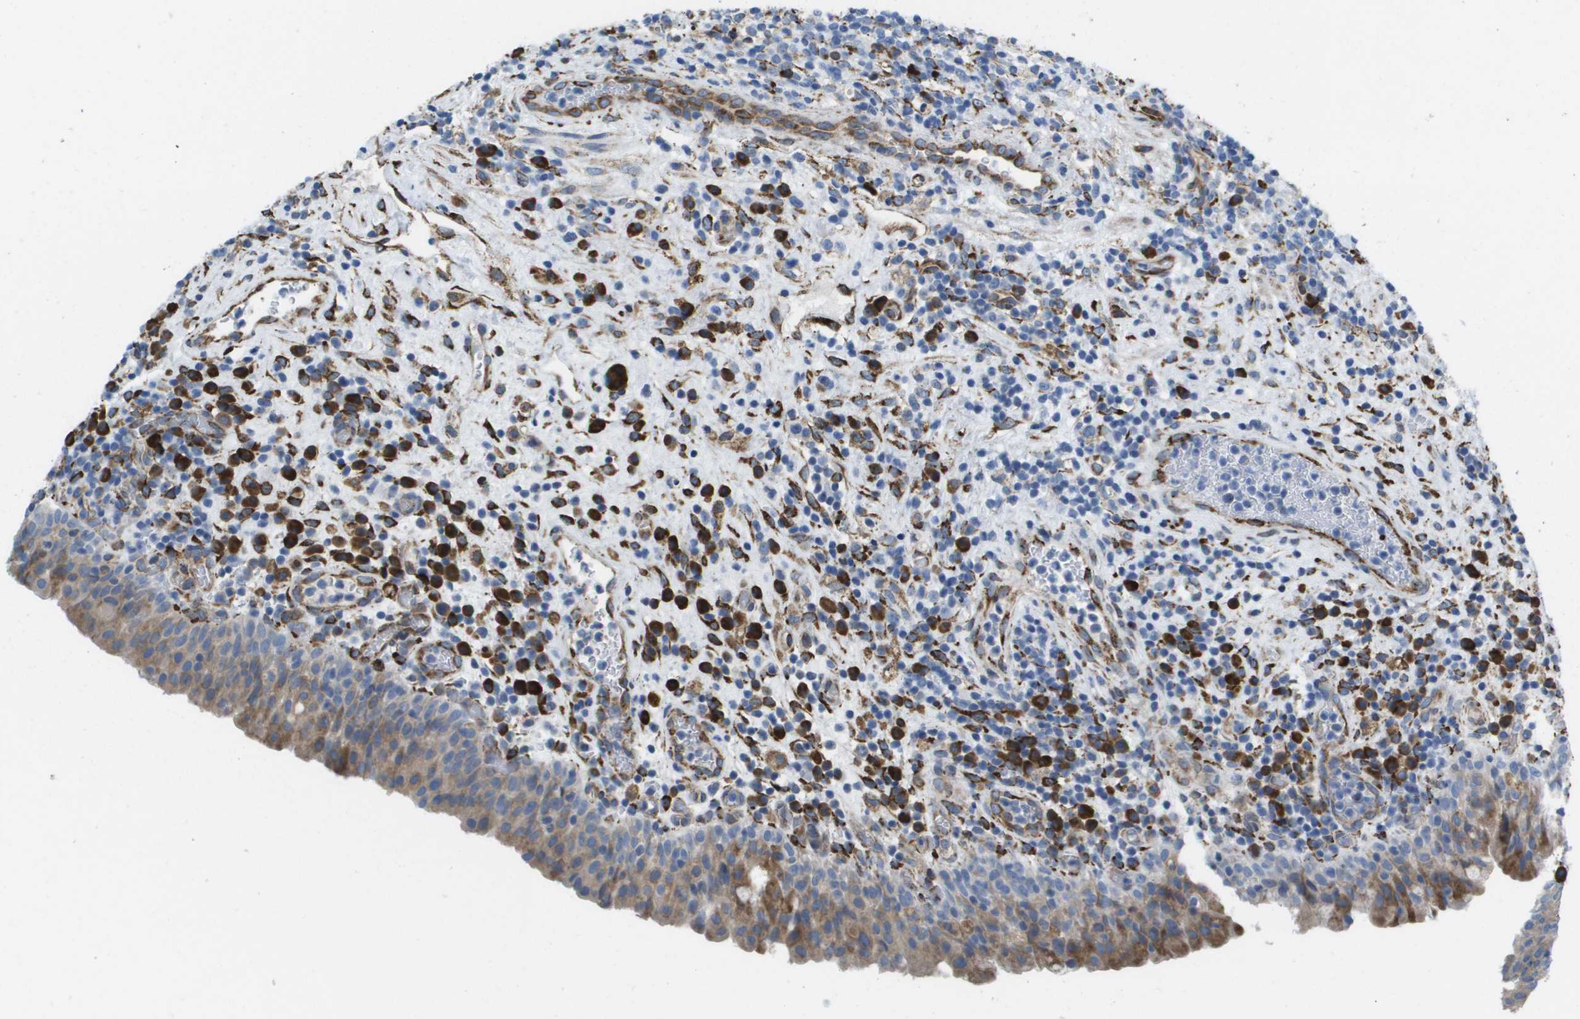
{"staining": {"intensity": "moderate", "quantity": ">75%", "location": "cytoplasmic/membranous"}, "tissue": "urothelial cancer", "cell_type": "Tumor cells", "image_type": "cancer", "snomed": [{"axis": "morphology", "description": "Urothelial carcinoma, Low grade"}, {"axis": "topography", "description": "Urinary bladder"}], "caption": "Urothelial carcinoma (low-grade) was stained to show a protein in brown. There is medium levels of moderate cytoplasmic/membranous positivity in about >75% of tumor cells.", "gene": "ST3GAL2", "patient": {"sex": "female", "age": 75}}